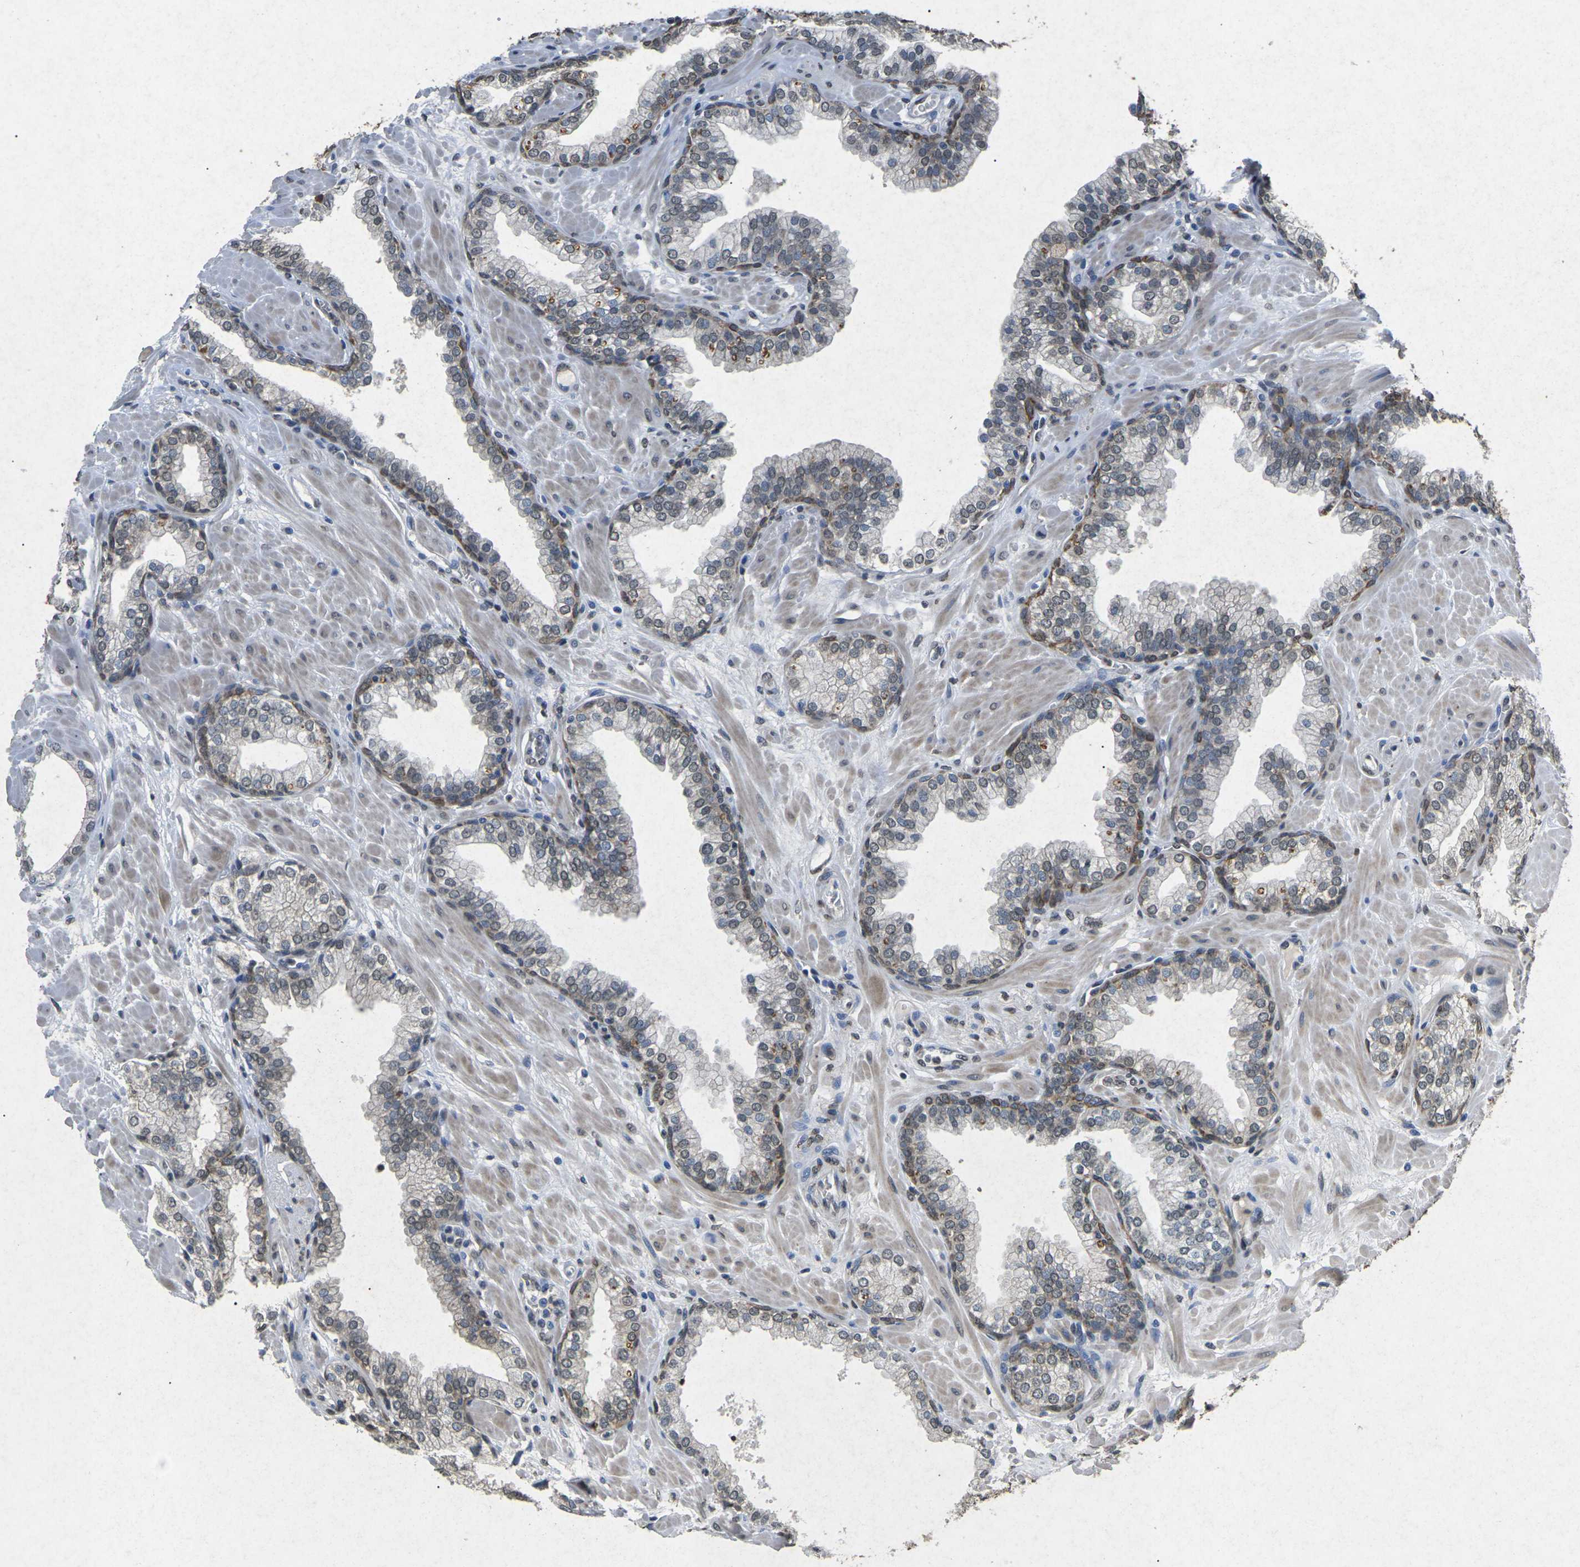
{"staining": {"intensity": "moderate", "quantity": "<25%", "location": "cytoplasmic/membranous"}, "tissue": "prostate", "cell_type": "Glandular cells", "image_type": "normal", "snomed": [{"axis": "morphology", "description": "Normal tissue, NOS"}, {"axis": "morphology", "description": "Urothelial carcinoma, Low grade"}, {"axis": "topography", "description": "Urinary bladder"}, {"axis": "topography", "description": "Prostate"}], "caption": "Unremarkable prostate was stained to show a protein in brown. There is low levels of moderate cytoplasmic/membranous staining in approximately <25% of glandular cells.", "gene": "SCNN1B", "patient": {"sex": "male", "age": 60}}